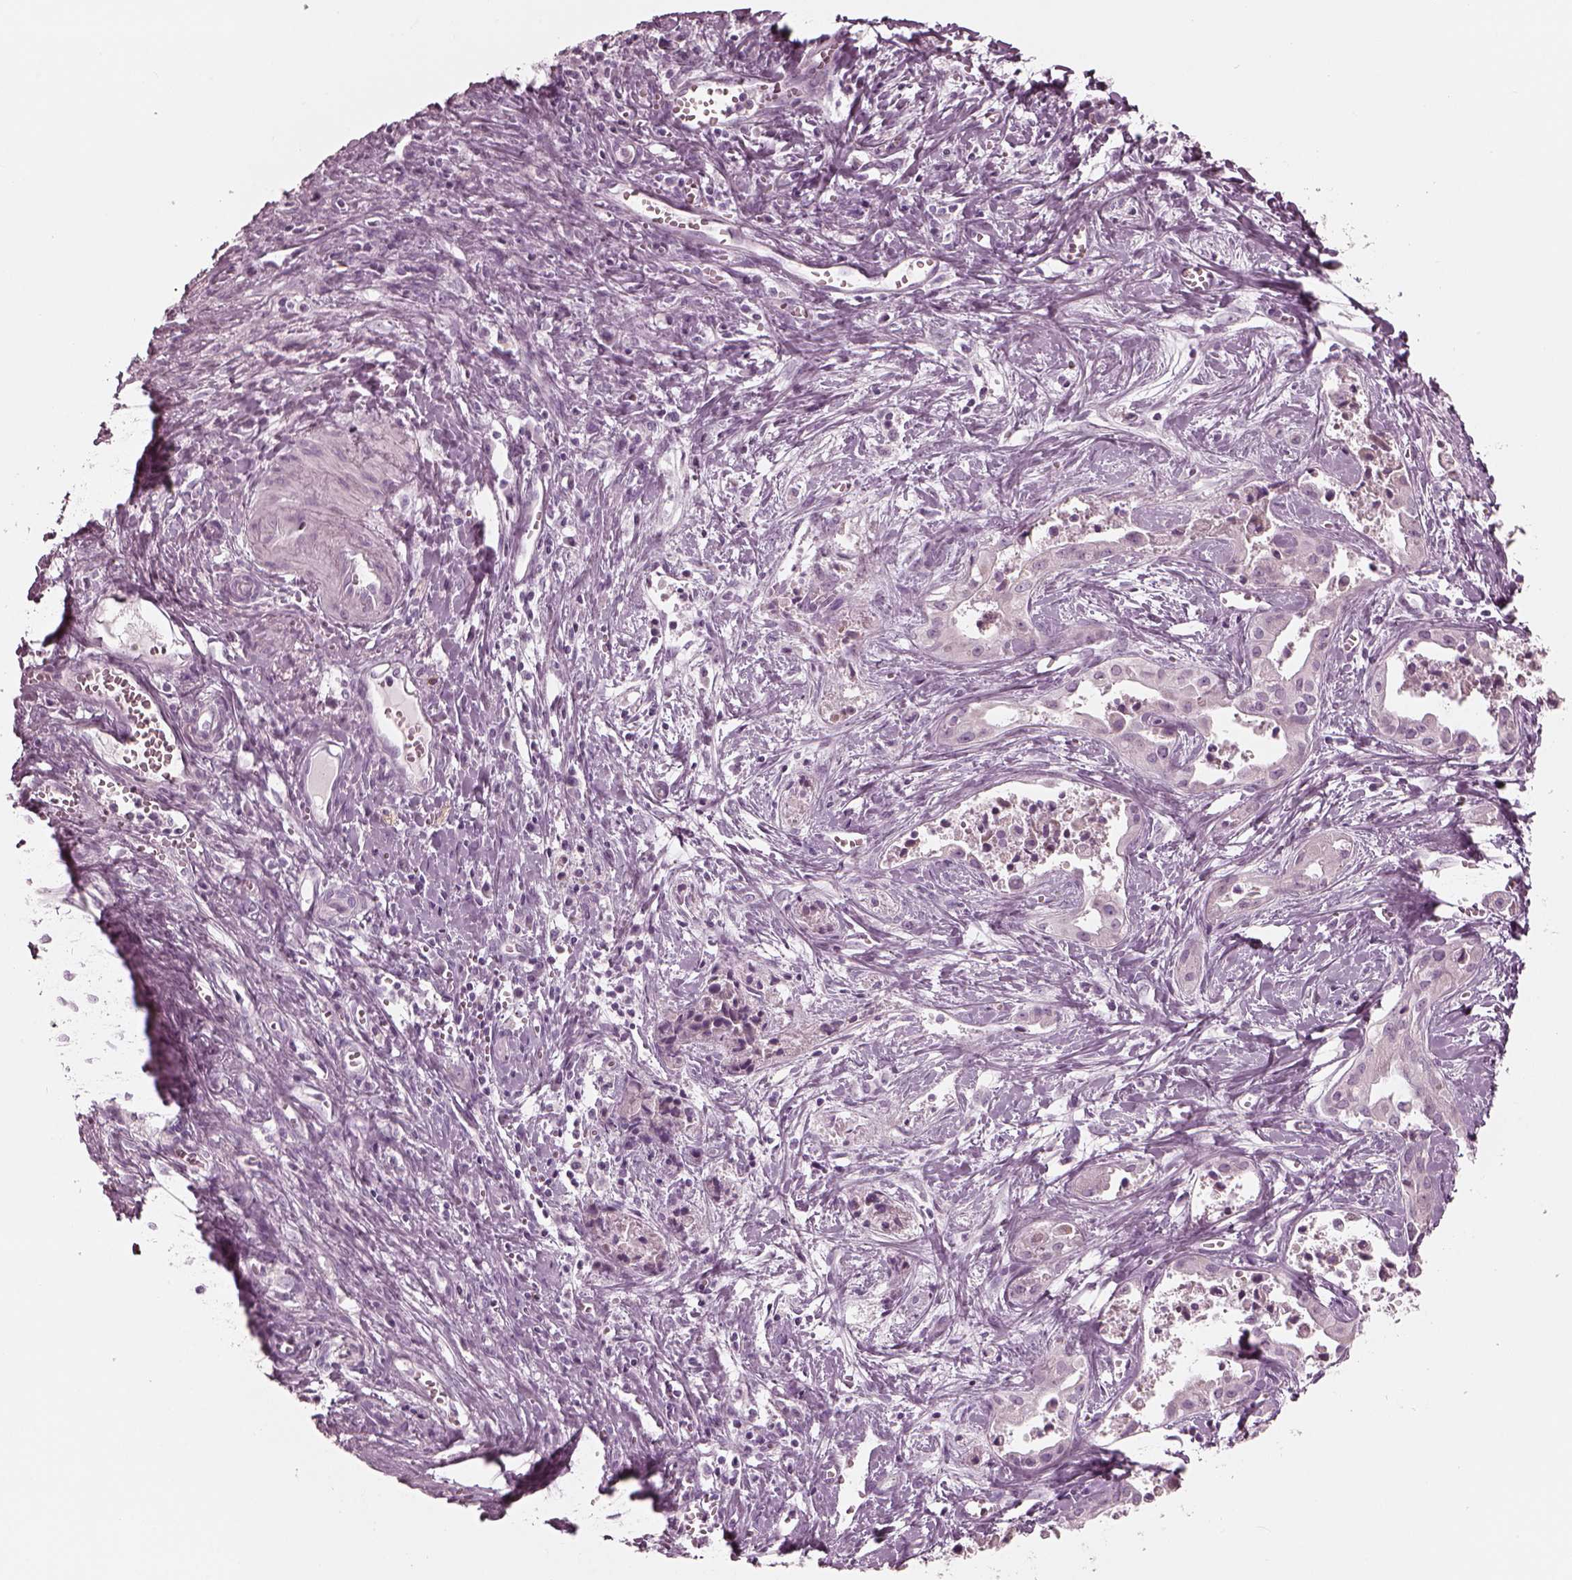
{"staining": {"intensity": "negative", "quantity": "none", "location": "none"}, "tissue": "liver cancer", "cell_type": "Tumor cells", "image_type": "cancer", "snomed": [{"axis": "morphology", "description": "Cholangiocarcinoma"}, {"axis": "topography", "description": "Liver"}], "caption": "IHC photomicrograph of liver cancer (cholangiocarcinoma) stained for a protein (brown), which shows no expression in tumor cells.", "gene": "CNTN1", "patient": {"sex": "female", "age": 65}}